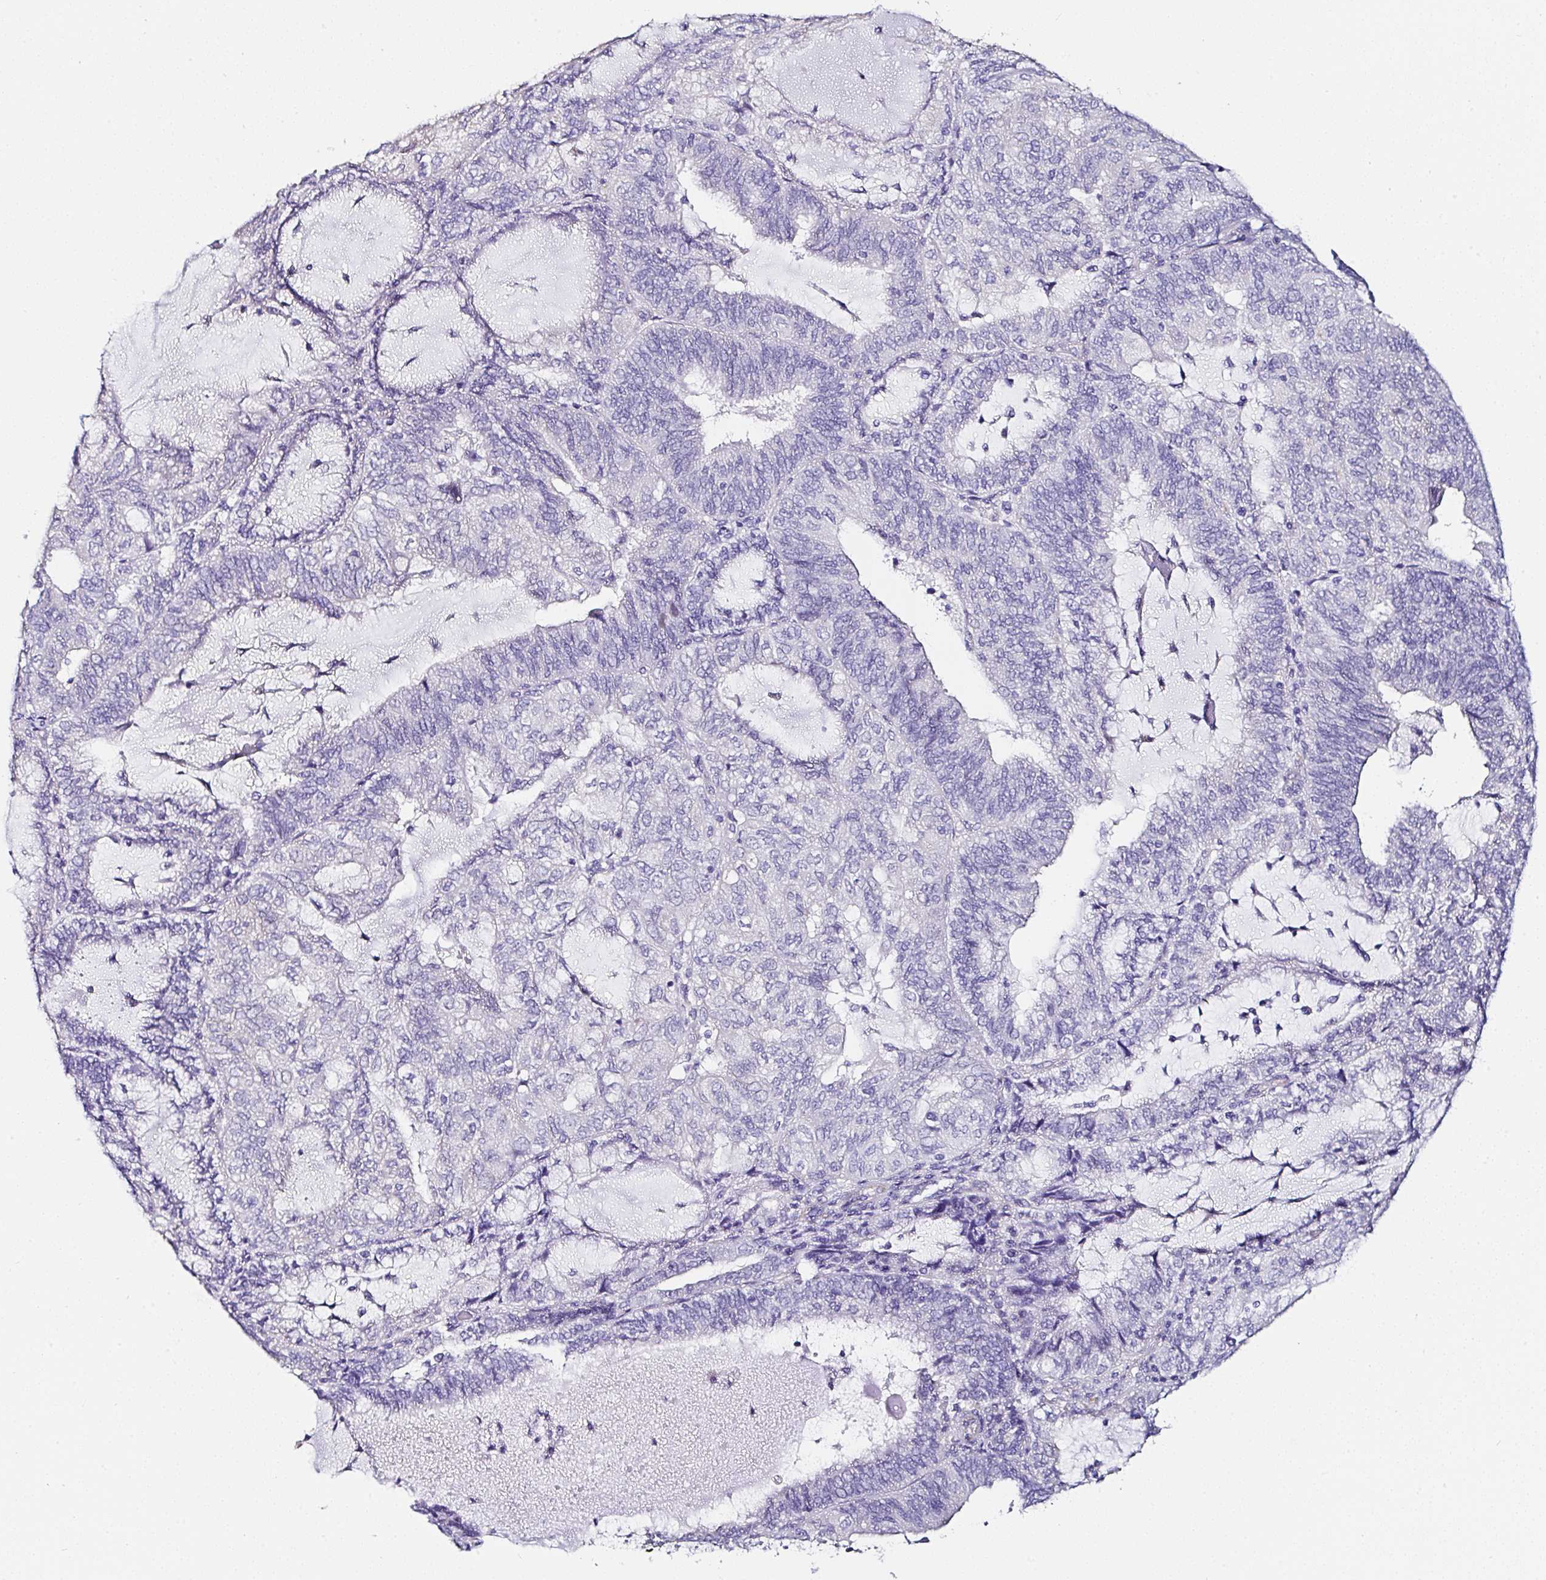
{"staining": {"intensity": "negative", "quantity": "none", "location": "none"}, "tissue": "endometrial cancer", "cell_type": "Tumor cells", "image_type": "cancer", "snomed": [{"axis": "morphology", "description": "Adenocarcinoma, NOS"}, {"axis": "topography", "description": "Endometrium"}], "caption": "DAB (3,3'-diaminobenzidine) immunohistochemical staining of adenocarcinoma (endometrial) reveals no significant positivity in tumor cells.", "gene": "TMPRSS11E", "patient": {"sex": "female", "age": 81}}